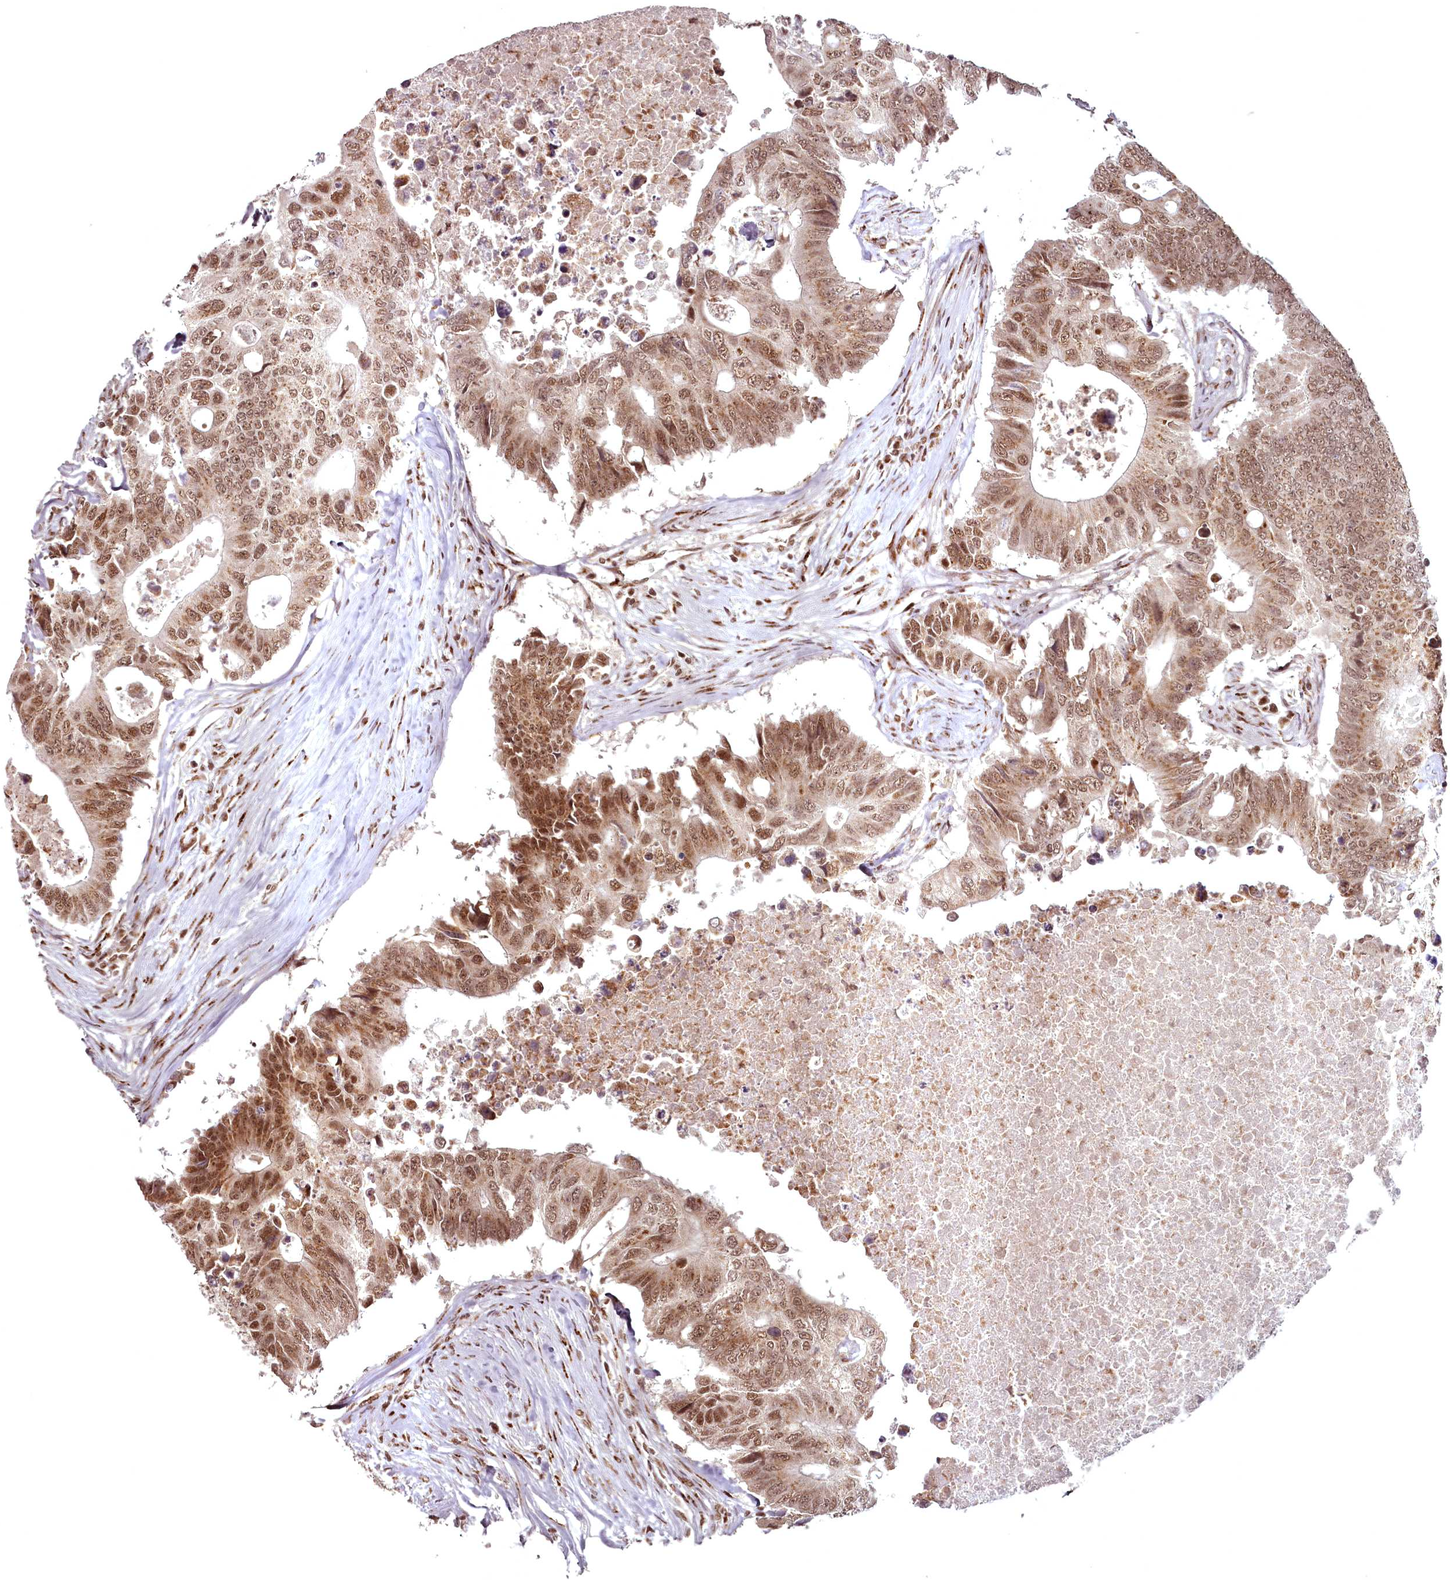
{"staining": {"intensity": "moderate", "quantity": ">75%", "location": "cytoplasmic/membranous,nuclear"}, "tissue": "colorectal cancer", "cell_type": "Tumor cells", "image_type": "cancer", "snomed": [{"axis": "morphology", "description": "Adenocarcinoma, NOS"}, {"axis": "topography", "description": "Colon"}], "caption": "Brown immunohistochemical staining in colorectal cancer (adenocarcinoma) shows moderate cytoplasmic/membranous and nuclear staining in approximately >75% of tumor cells.", "gene": "CEP83", "patient": {"sex": "male", "age": 71}}